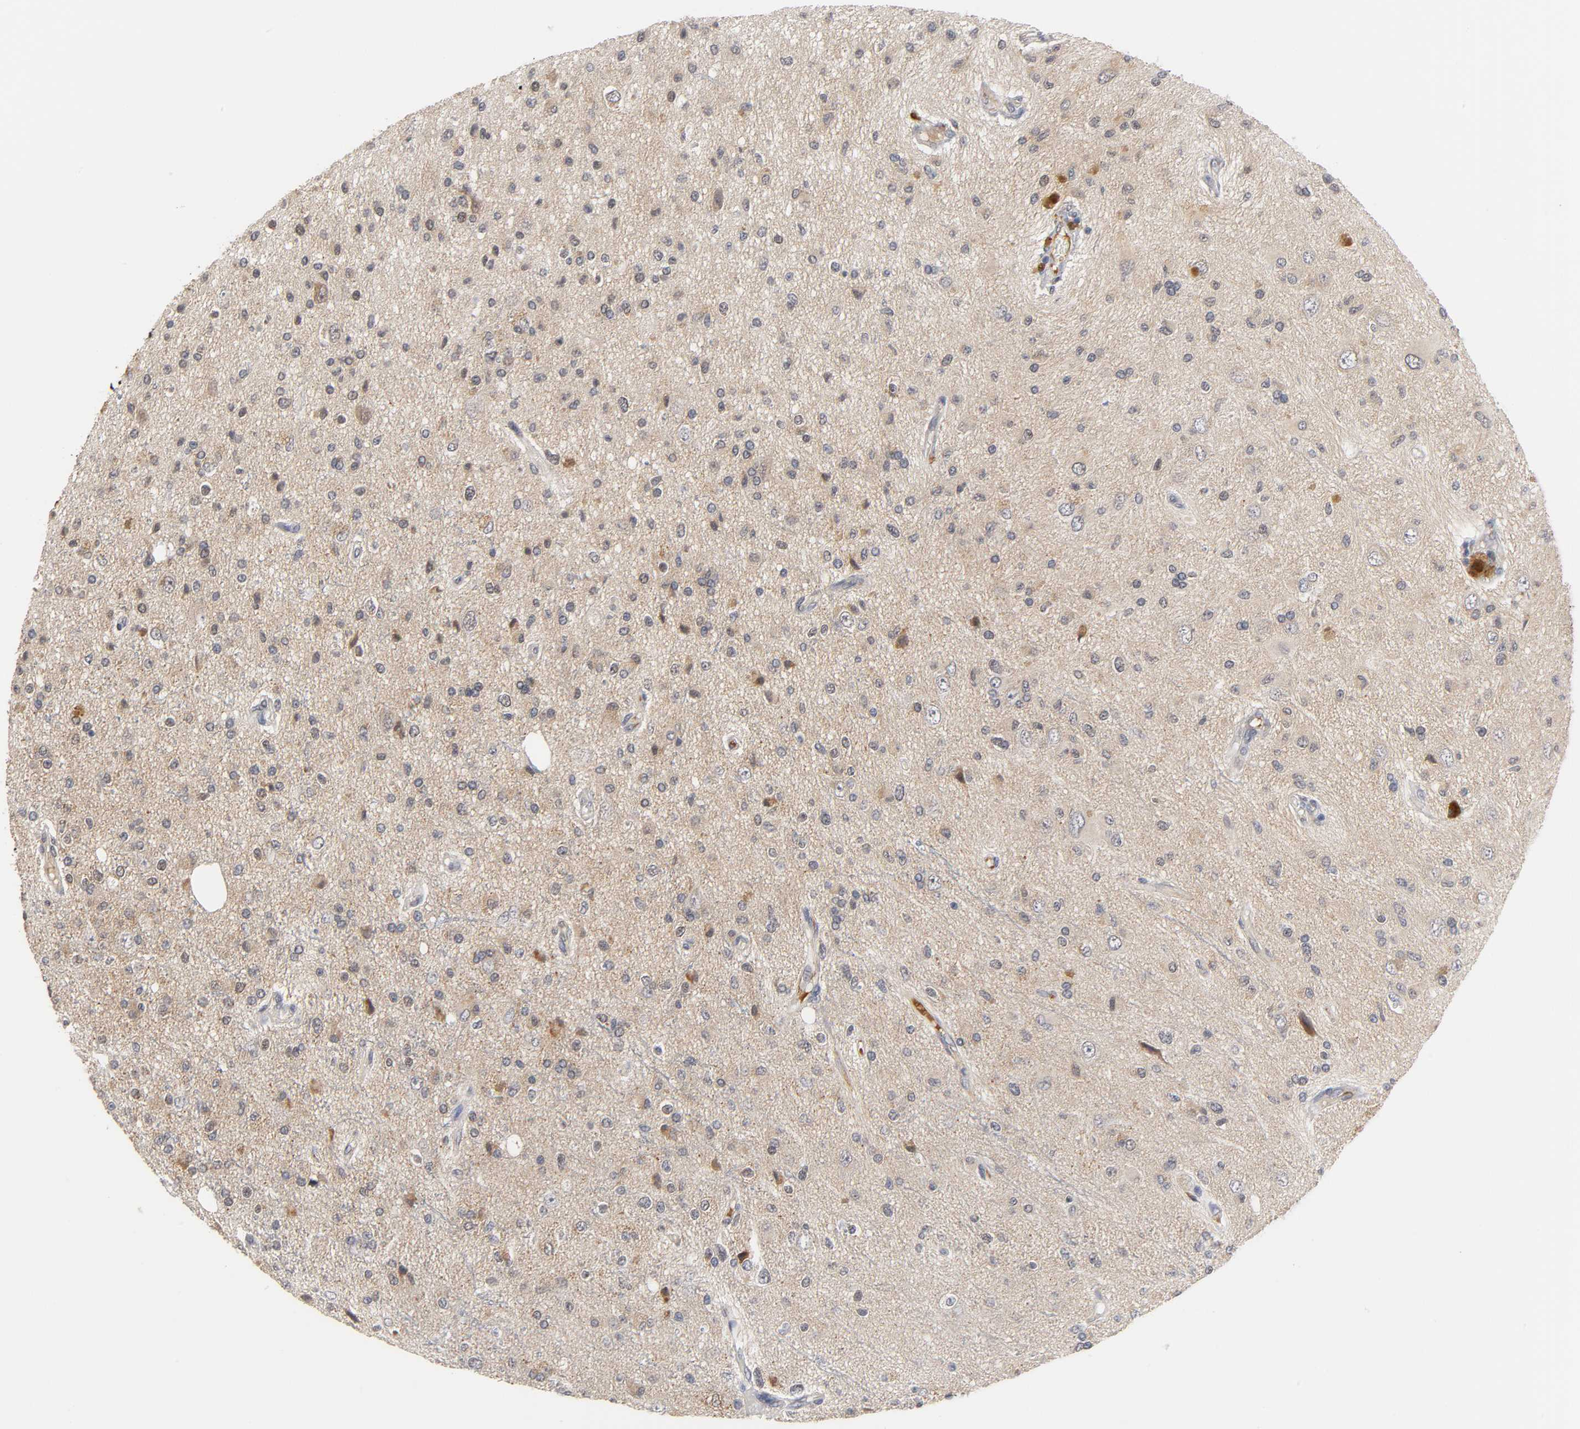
{"staining": {"intensity": "moderate", "quantity": ">75%", "location": "cytoplasmic/membranous"}, "tissue": "glioma", "cell_type": "Tumor cells", "image_type": "cancer", "snomed": [{"axis": "morphology", "description": "Glioma, malignant, High grade"}, {"axis": "topography", "description": "Brain"}], "caption": "Immunohistochemistry photomicrograph of neoplastic tissue: human glioma stained using immunohistochemistry (IHC) reveals medium levels of moderate protein expression localized specifically in the cytoplasmic/membranous of tumor cells, appearing as a cytoplasmic/membranous brown color.", "gene": "GSTZ1", "patient": {"sex": "male", "age": 47}}